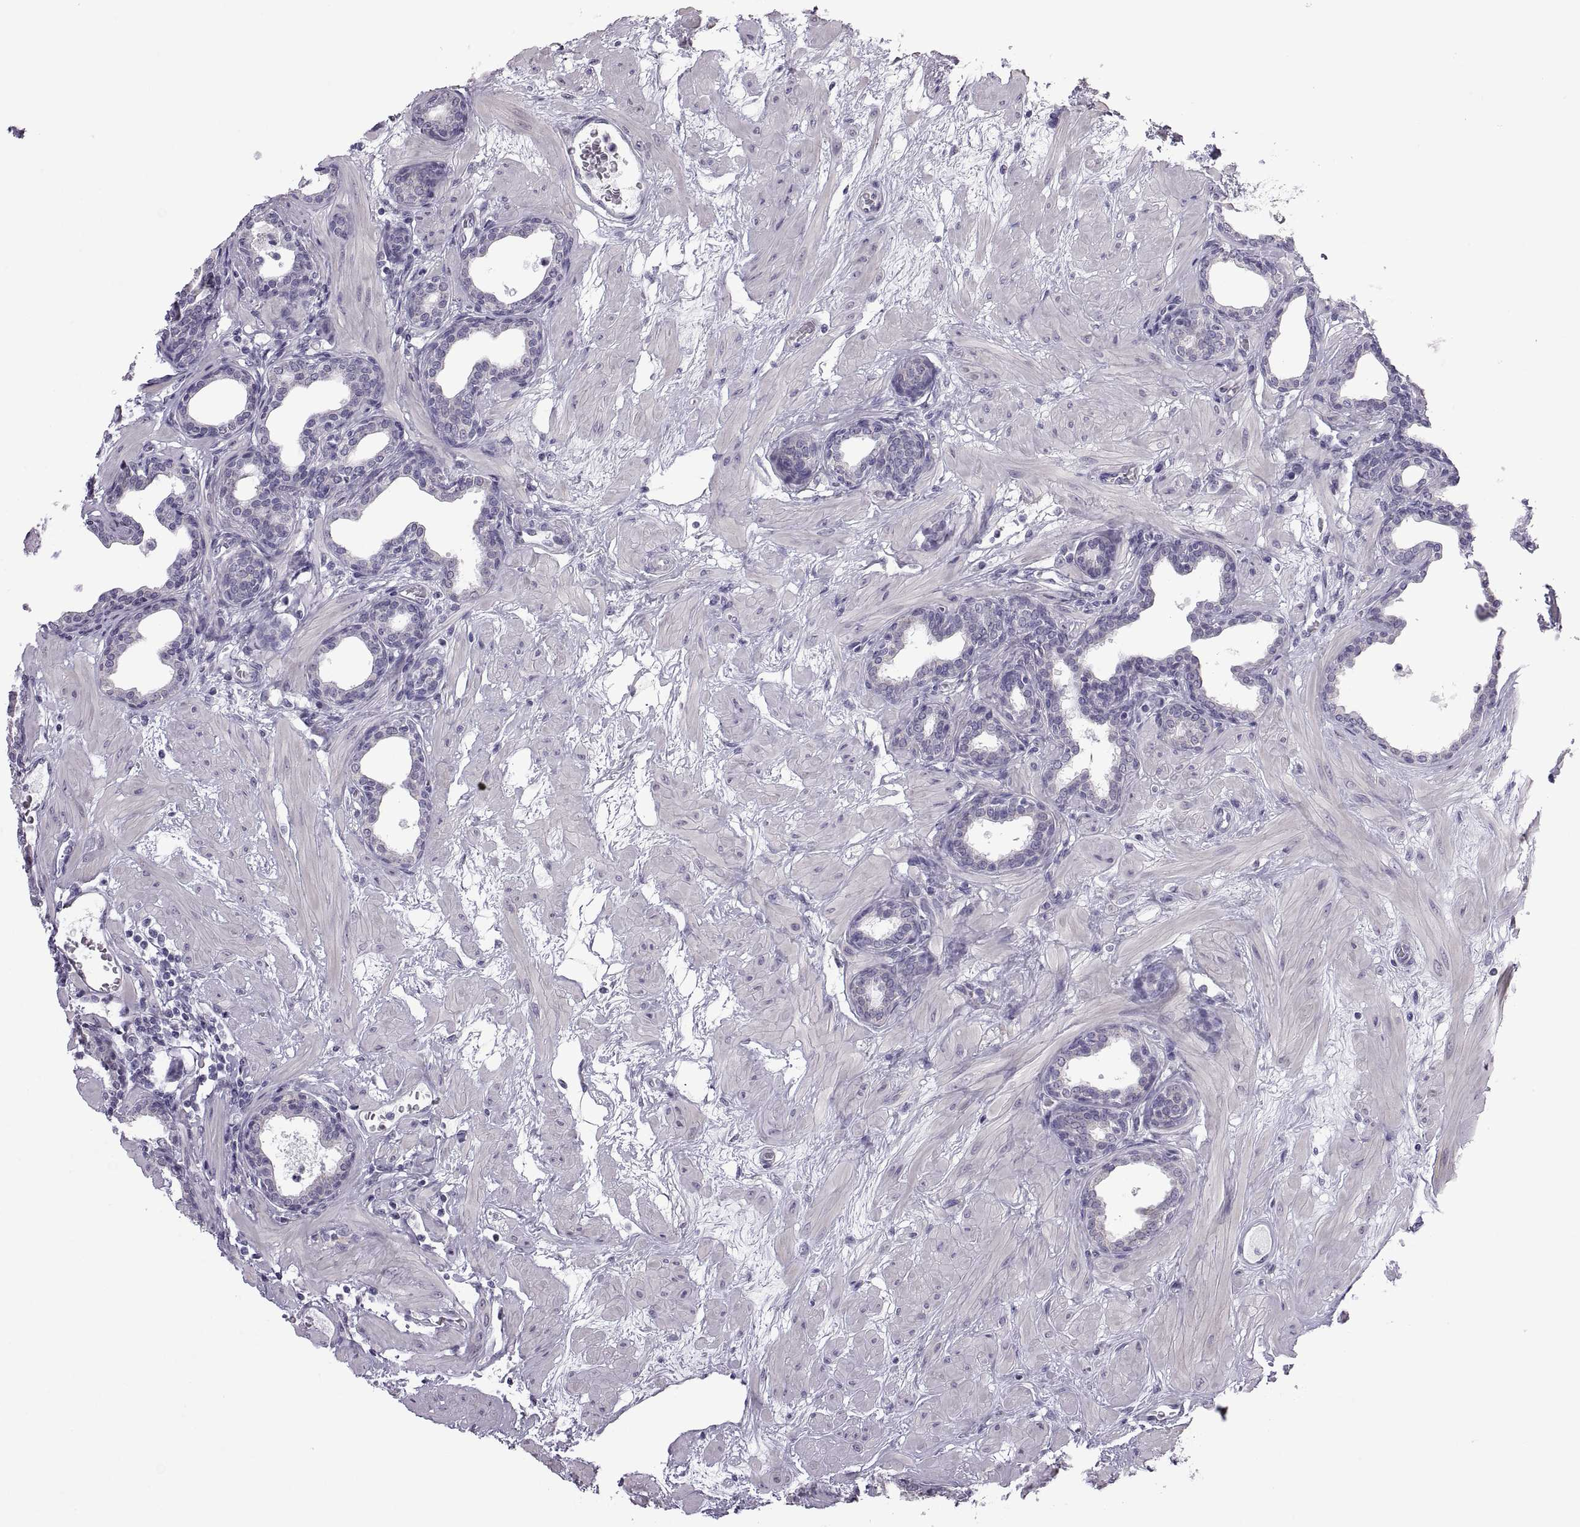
{"staining": {"intensity": "negative", "quantity": "none", "location": "none"}, "tissue": "prostate", "cell_type": "Glandular cells", "image_type": "normal", "snomed": [{"axis": "morphology", "description": "Normal tissue, NOS"}, {"axis": "topography", "description": "Prostate"}], "caption": "Glandular cells show no significant expression in unremarkable prostate. The staining is performed using DAB (3,3'-diaminobenzidine) brown chromogen with nuclei counter-stained in using hematoxylin.", "gene": "FAM170A", "patient": {"sex": "male", "age": 37}}